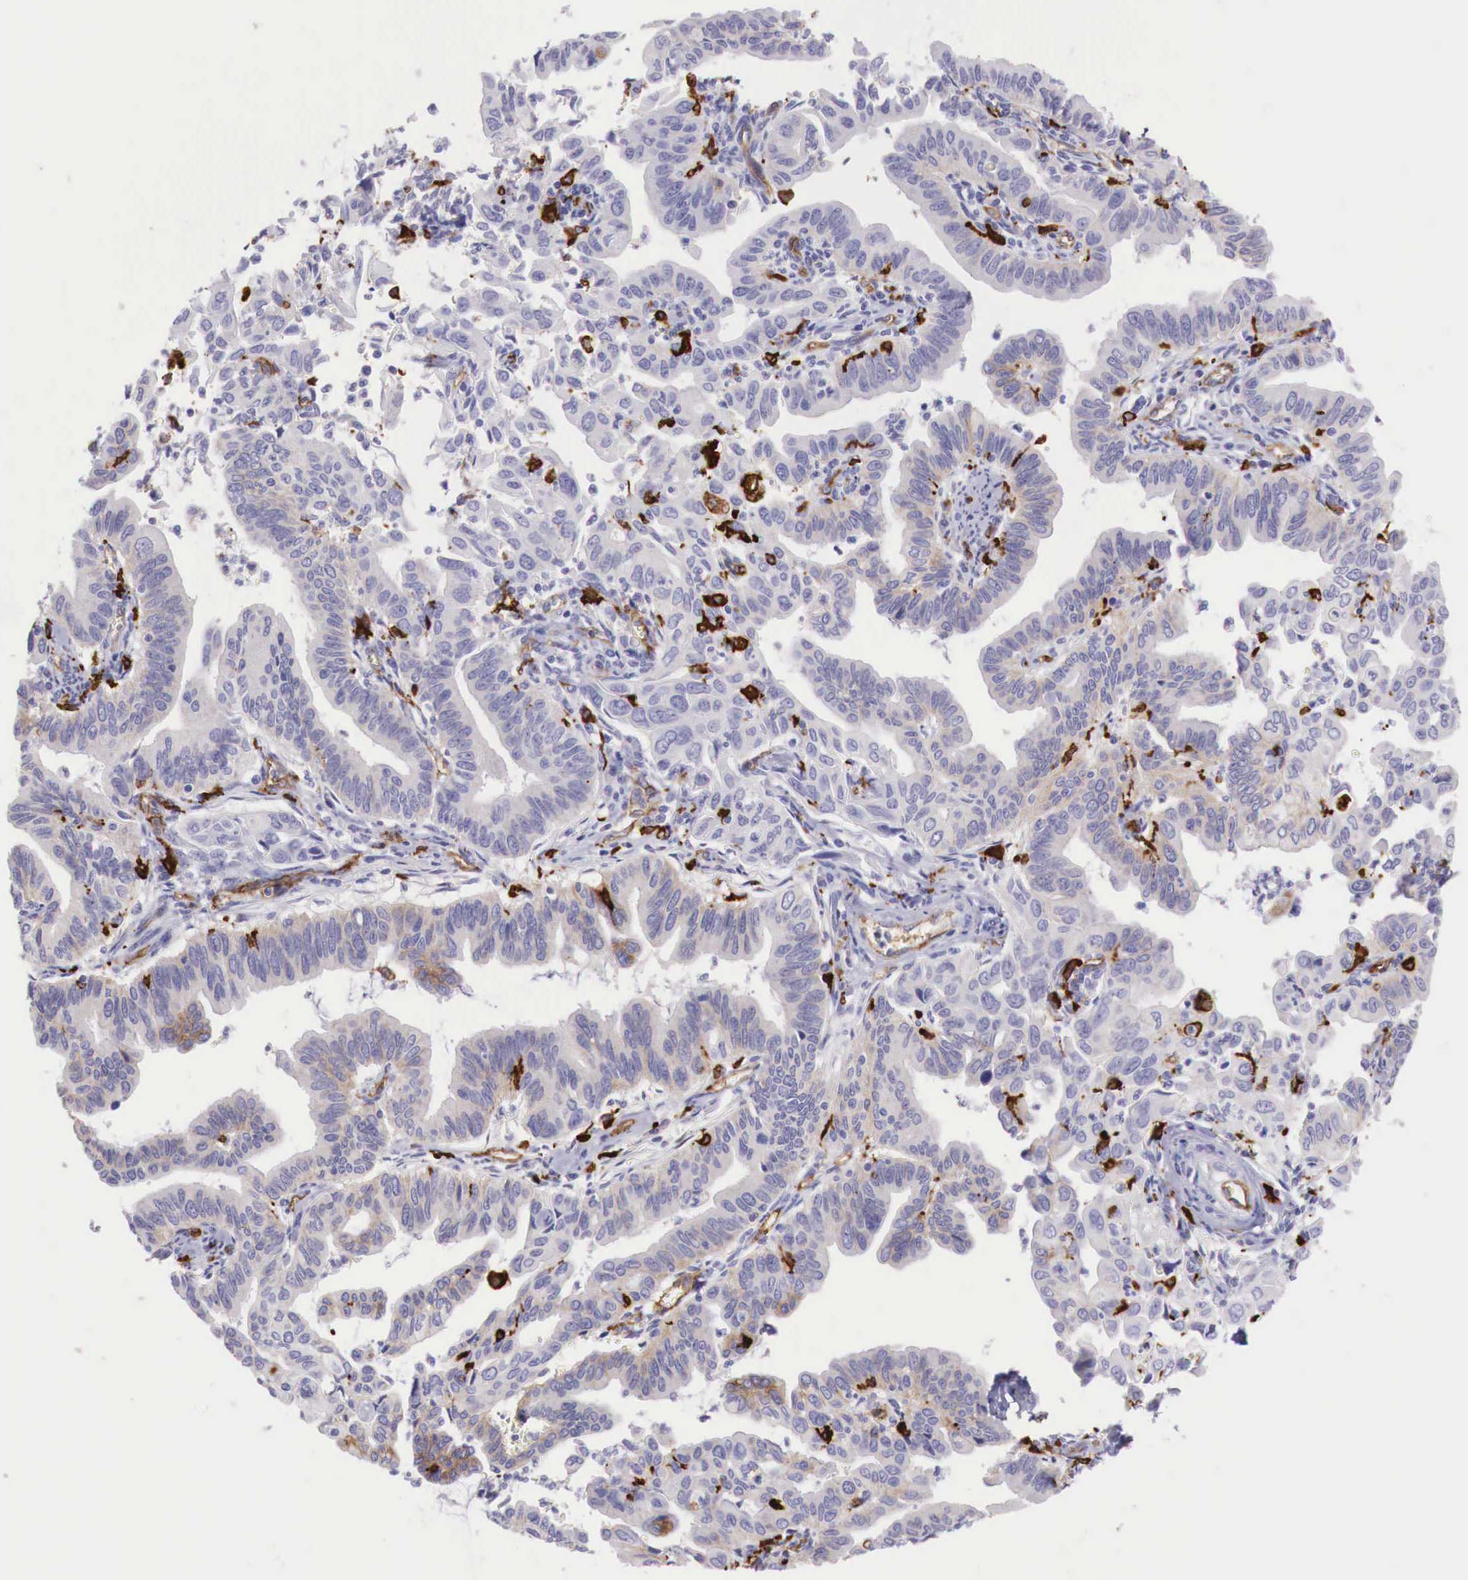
{"staining": {"intensity": "weak", "quantity": "<25%", "location": "cytoplasmic/membranous"}, "tissue": "cervical cancer", "cell_type": "Tumor cells", "image_type": "cancer", "snomed": [{"axis": "morphology", "description": "Normal tissue, NOS"}, {"axis": "morphology", "description": "Adenocarcinoma, NOS"}, {"axis": "topography", "description": "Cervix"}], "caption": "Immunohistochemistry micrograph of neoplastic tissue: cervical cancer stained with DAB (3,3'-diaminobenzidine) reveals no significant protein expression in tumor cells. The staining was performed using DAB (3,3'-diaminobenzidine) to visualize the protein expression in brown, while the nuclei were stained in blue with hematoxylin (Magnification: 20x).", "gene": "MSR1", "patient": {"sex": "female", "age": 34}}